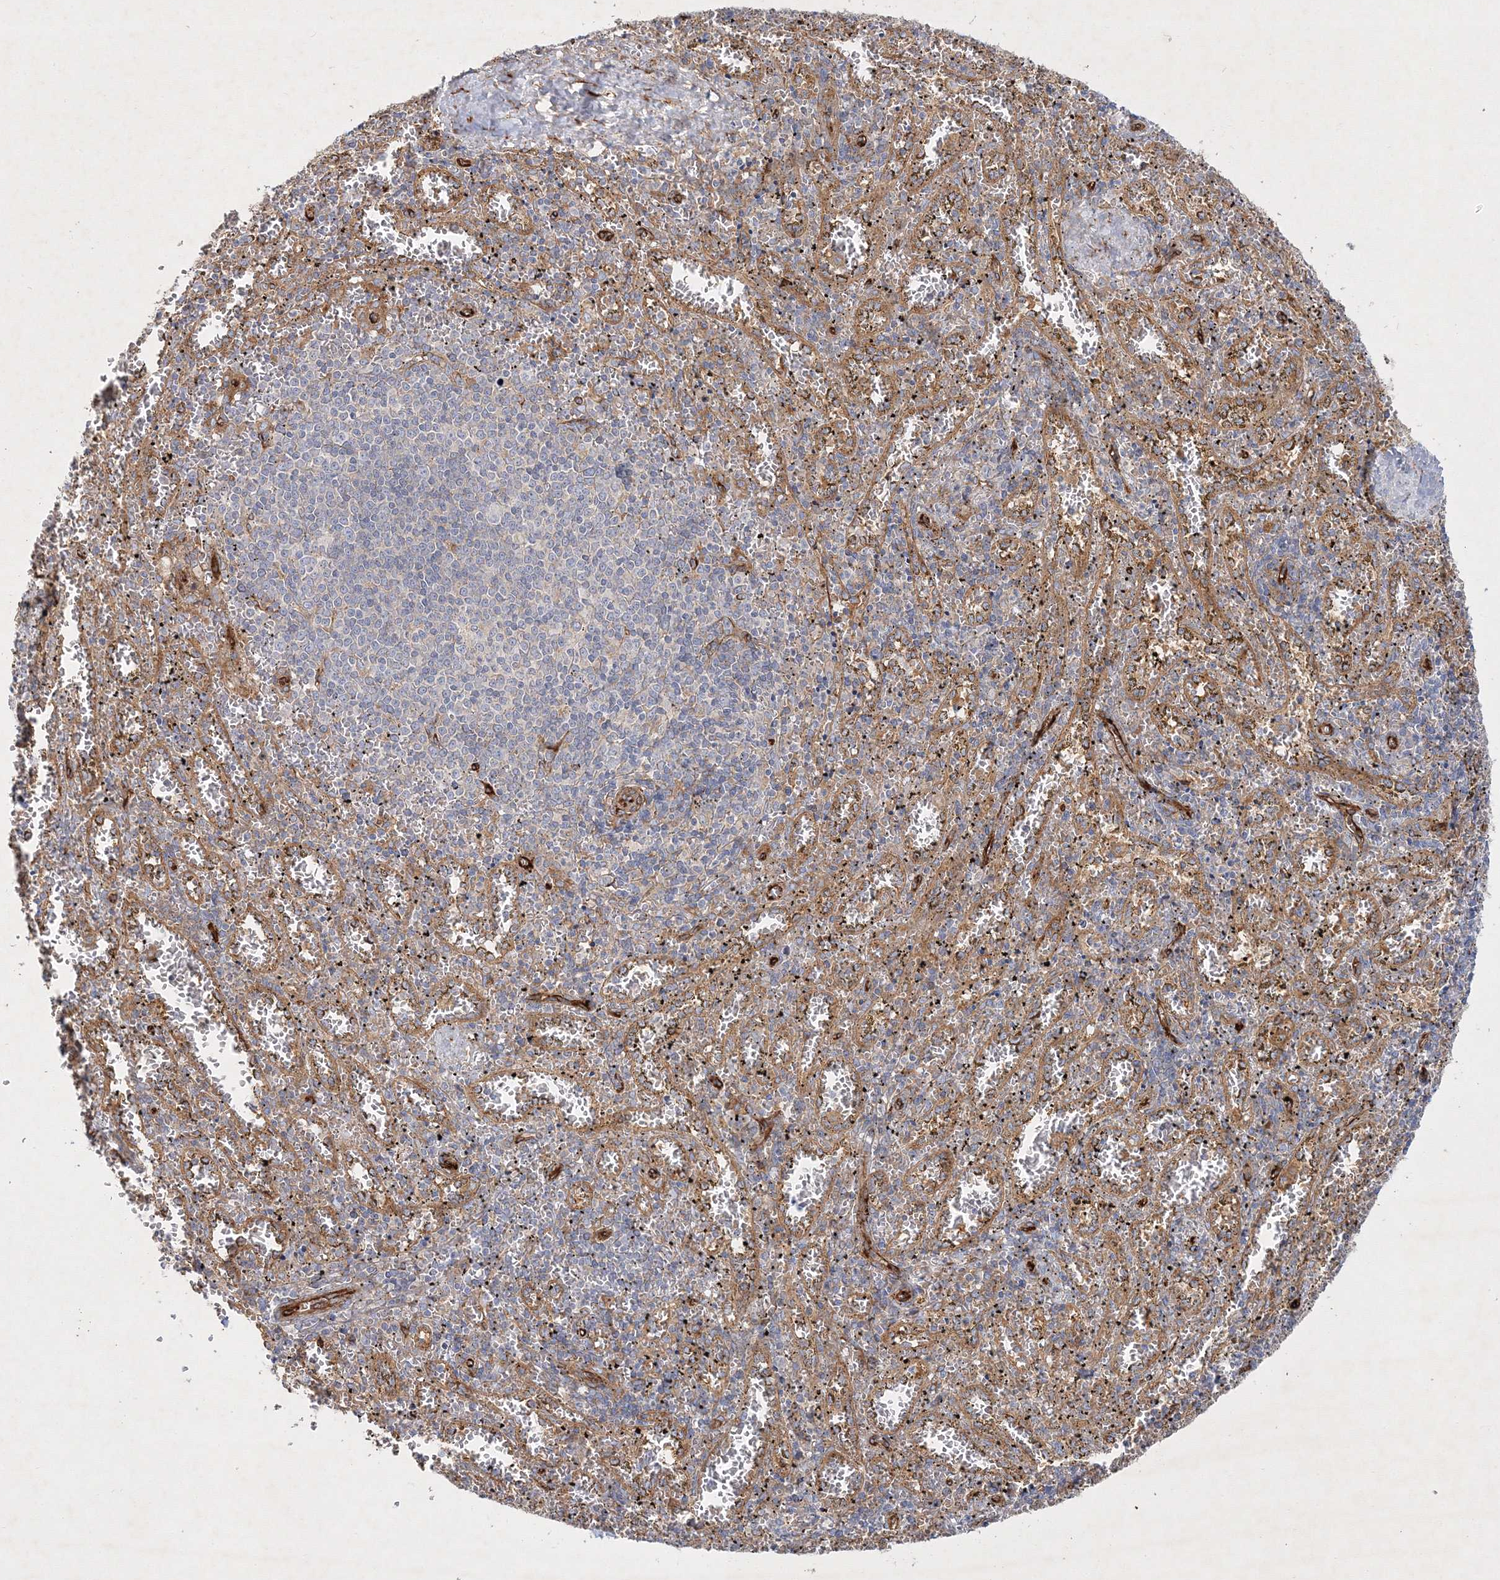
{"staining": {"intensity": "negative", "quantity": "none", "location": "none"}, "tissue": "spleen", "cell_type": "Cells in red pulp", "image_type": "normal", "snomed": [{"axis": "morphology", "description": "Normal tissue, NOS"}, {"axis": "topography", "description": "Spleen"}], "caption": "There is no significant staining in cells in red pulp of spleen. (DAB immunohistochemistry with hematoxylin counter stain).", "gene": "ZFYVE16", "patient": {"sex": "male", "age": 11}}